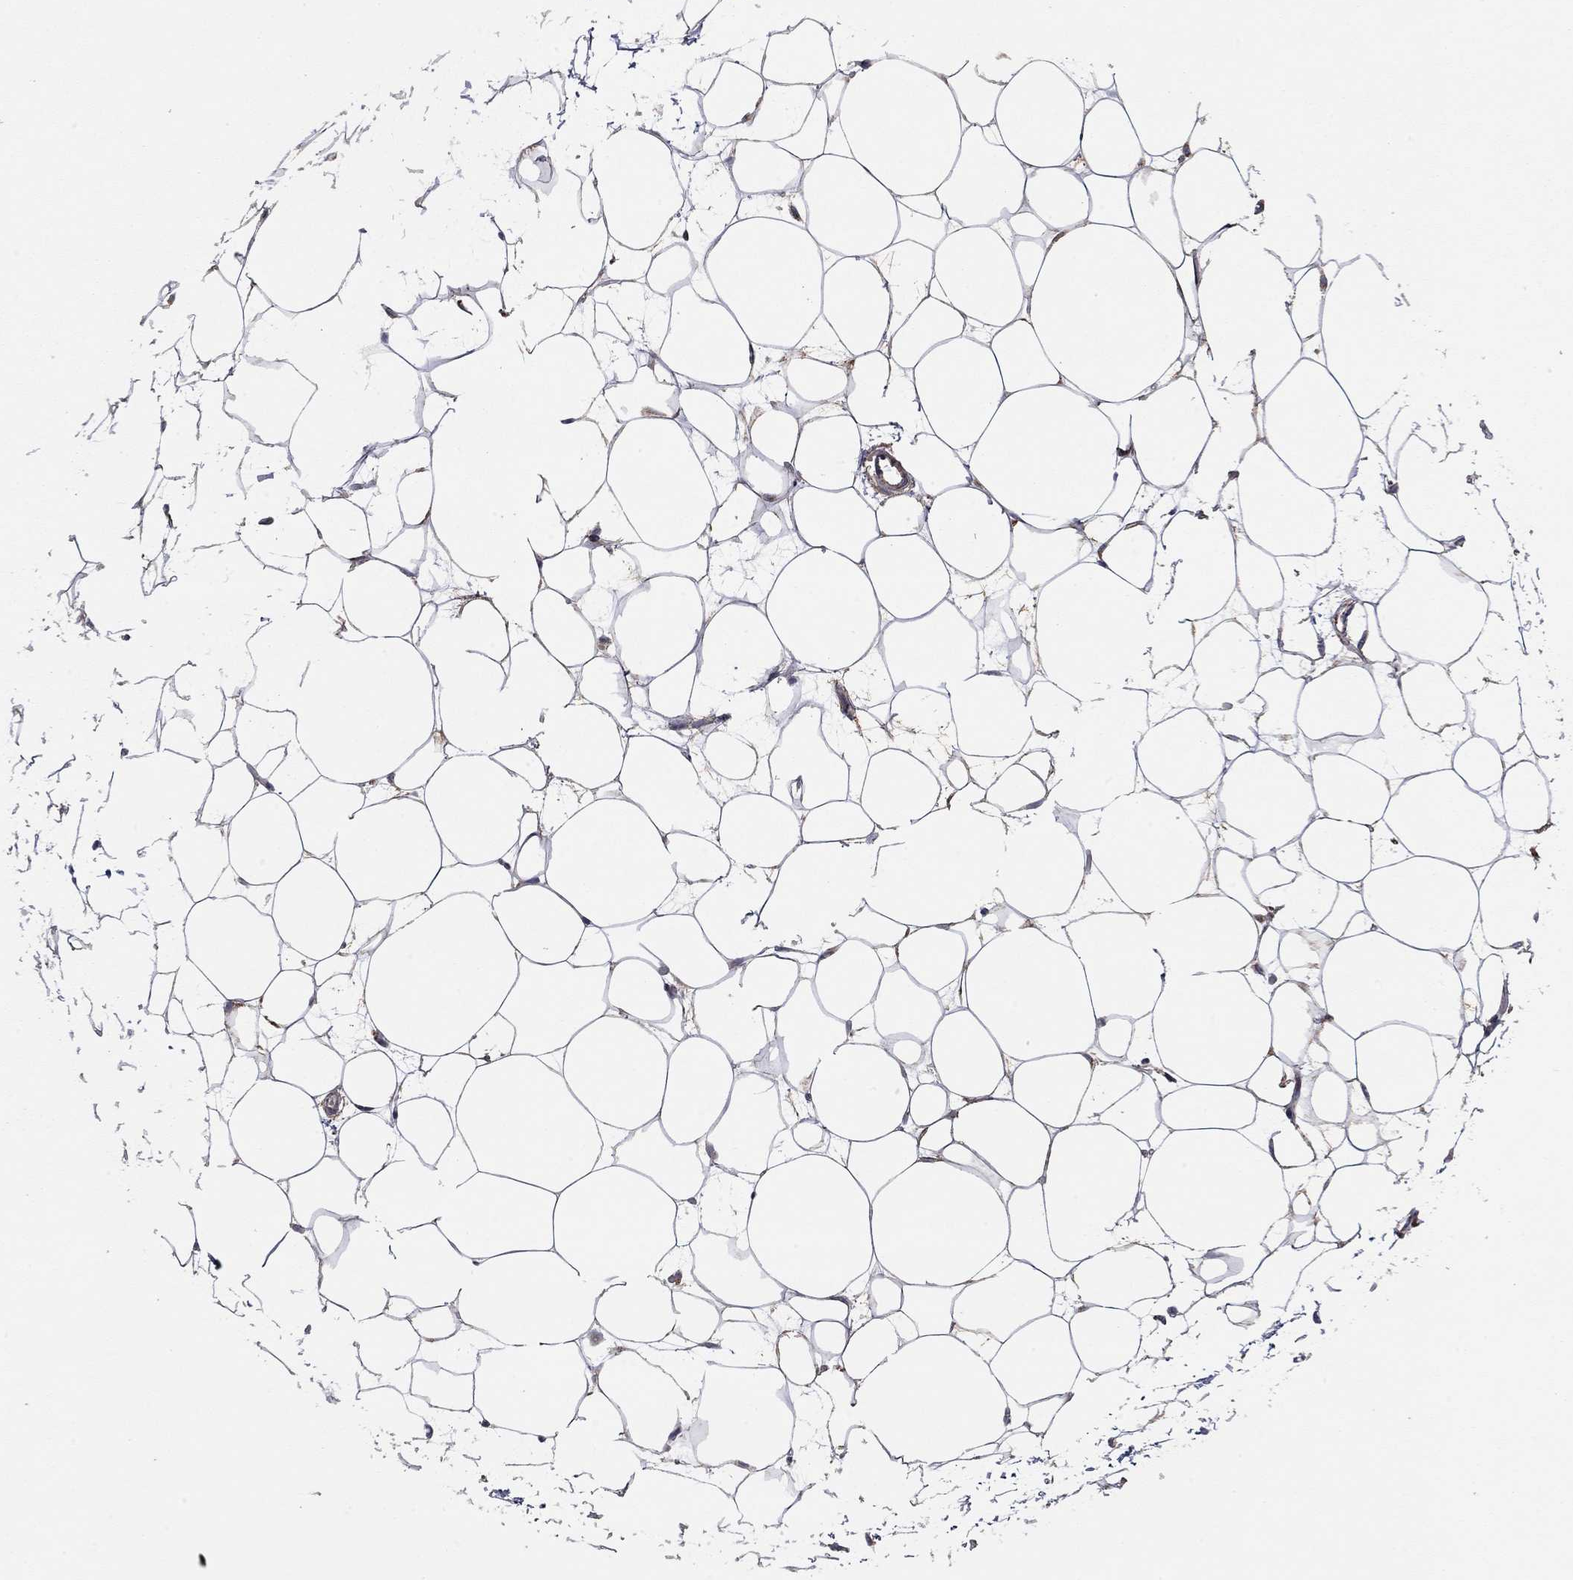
{"staining": {"intensity": "weak", "quantity": "<25%", "location": "cytoplasmic/membranous"}, "tissue": "breast", "cell_type": "Adipocytes", "image_type": "normal", "snomed": [{"axis": "morphology", "description": "Normal tissue, NOS"}, {"axis": "topography", "description": "Breast"}], "caption": "Histopathology image shows no protein staining in adipocytes of unremarkable breast.", "gene": "IDS", "patient": {"sex": "female", "age": 37}}